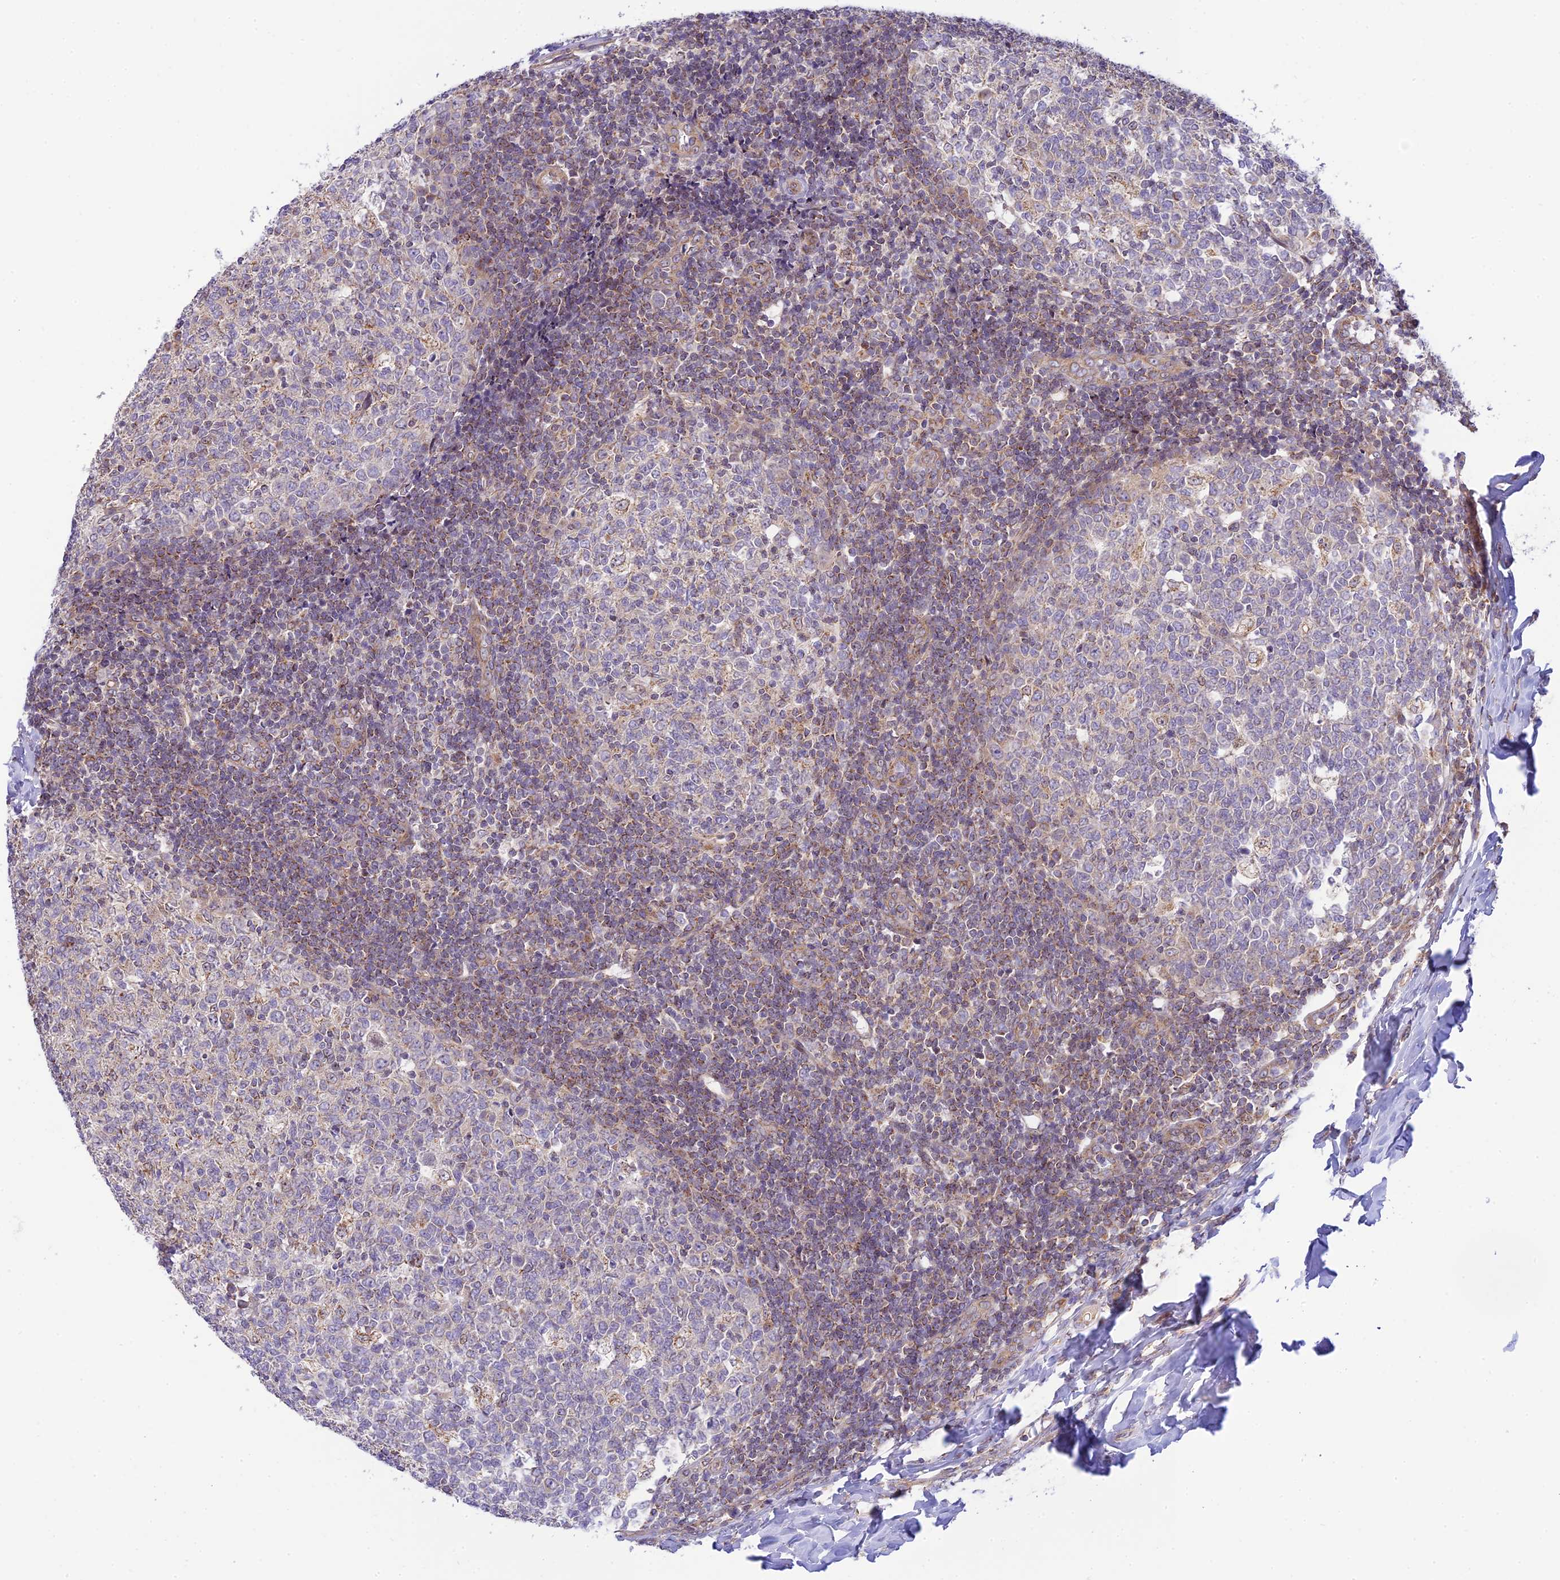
{"staining": {"intensity": "moderate", "quantity": "<25%", "location": "cytoplasmic/membranous"}, "tissue": "tonsil", "cell_type": "Germinal center cells", "image_type": "normal", "snomed": [{"axis": "morphology", "description": "Normal tissue, NOS"}, {"axis": "topography", "description": "Tonsil"}], "caption": "Brown immunohistochemical staining in unremarkable tonsil exhibits moderate cytoplasmic/membranous positivity in about <25% of germinal center cells. Ihc stains the protein of interest in brown and the nuclei are stained blue.", "gene": "HOOK2", "patient": {"sex": "female", "age": 19}}